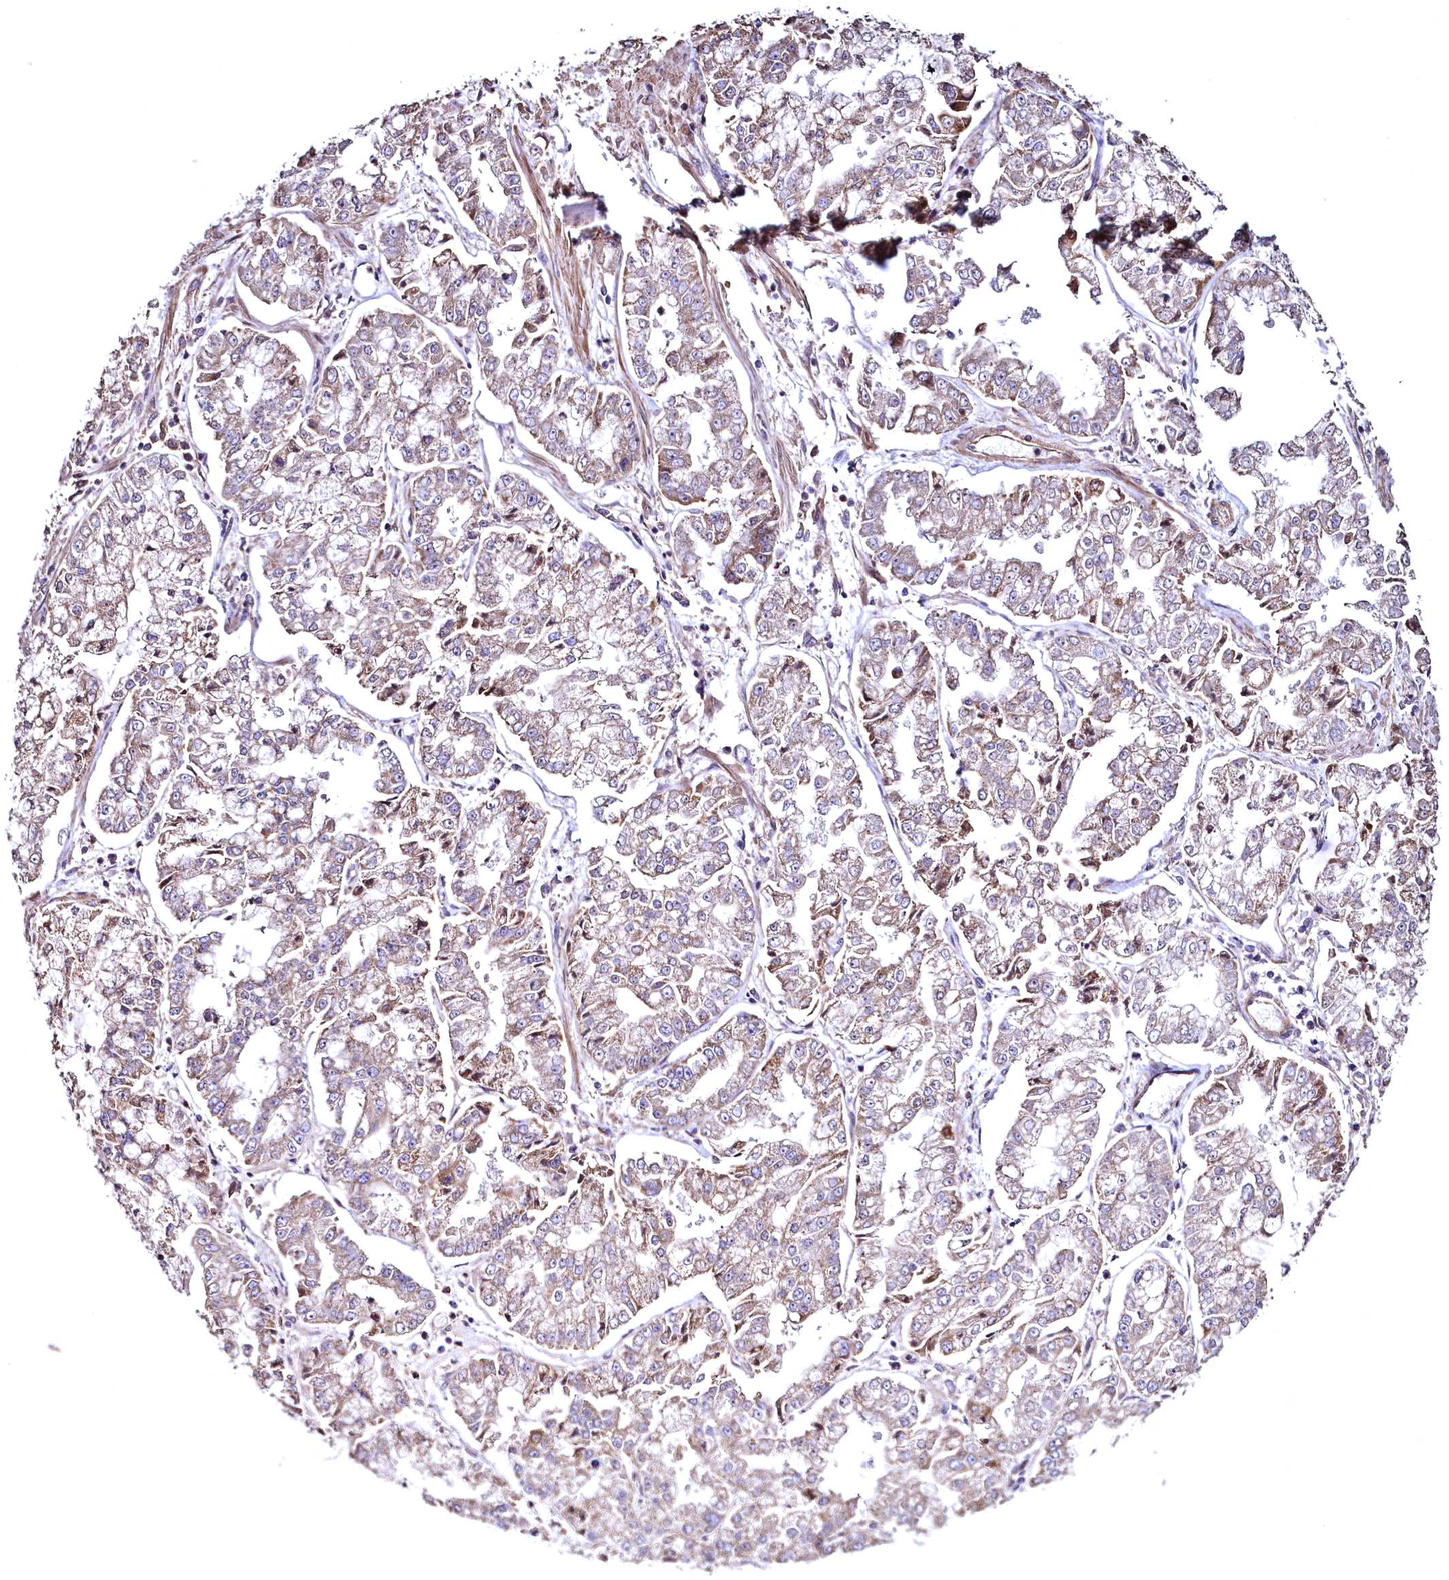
{"staining": {"intensity": "moderate", "quantity": ">75%", "location": "cytoplasmic/membranous"}, "tissue": "stomach cancer", "cell_type": "Tumor cells", "image_type": "cancer", "snomed": [{"axis": "morphology", "description": "Adenocarcinoma, NOS"}, {"axis": "topography", "description": "Stomach"}], "caption": "Brown immunohistochemical staining in human stomach cancer (adenocarcinoma) demonstrates moderate cytoplasmic/membranous staining in about >75% of tumor cells. (DAB (3,3'-diaminobenzidine) IHC with brightfield microscopy, high magnification).", "gene": "TBCEL", "patient": {"sex": "male", "age": 76}}